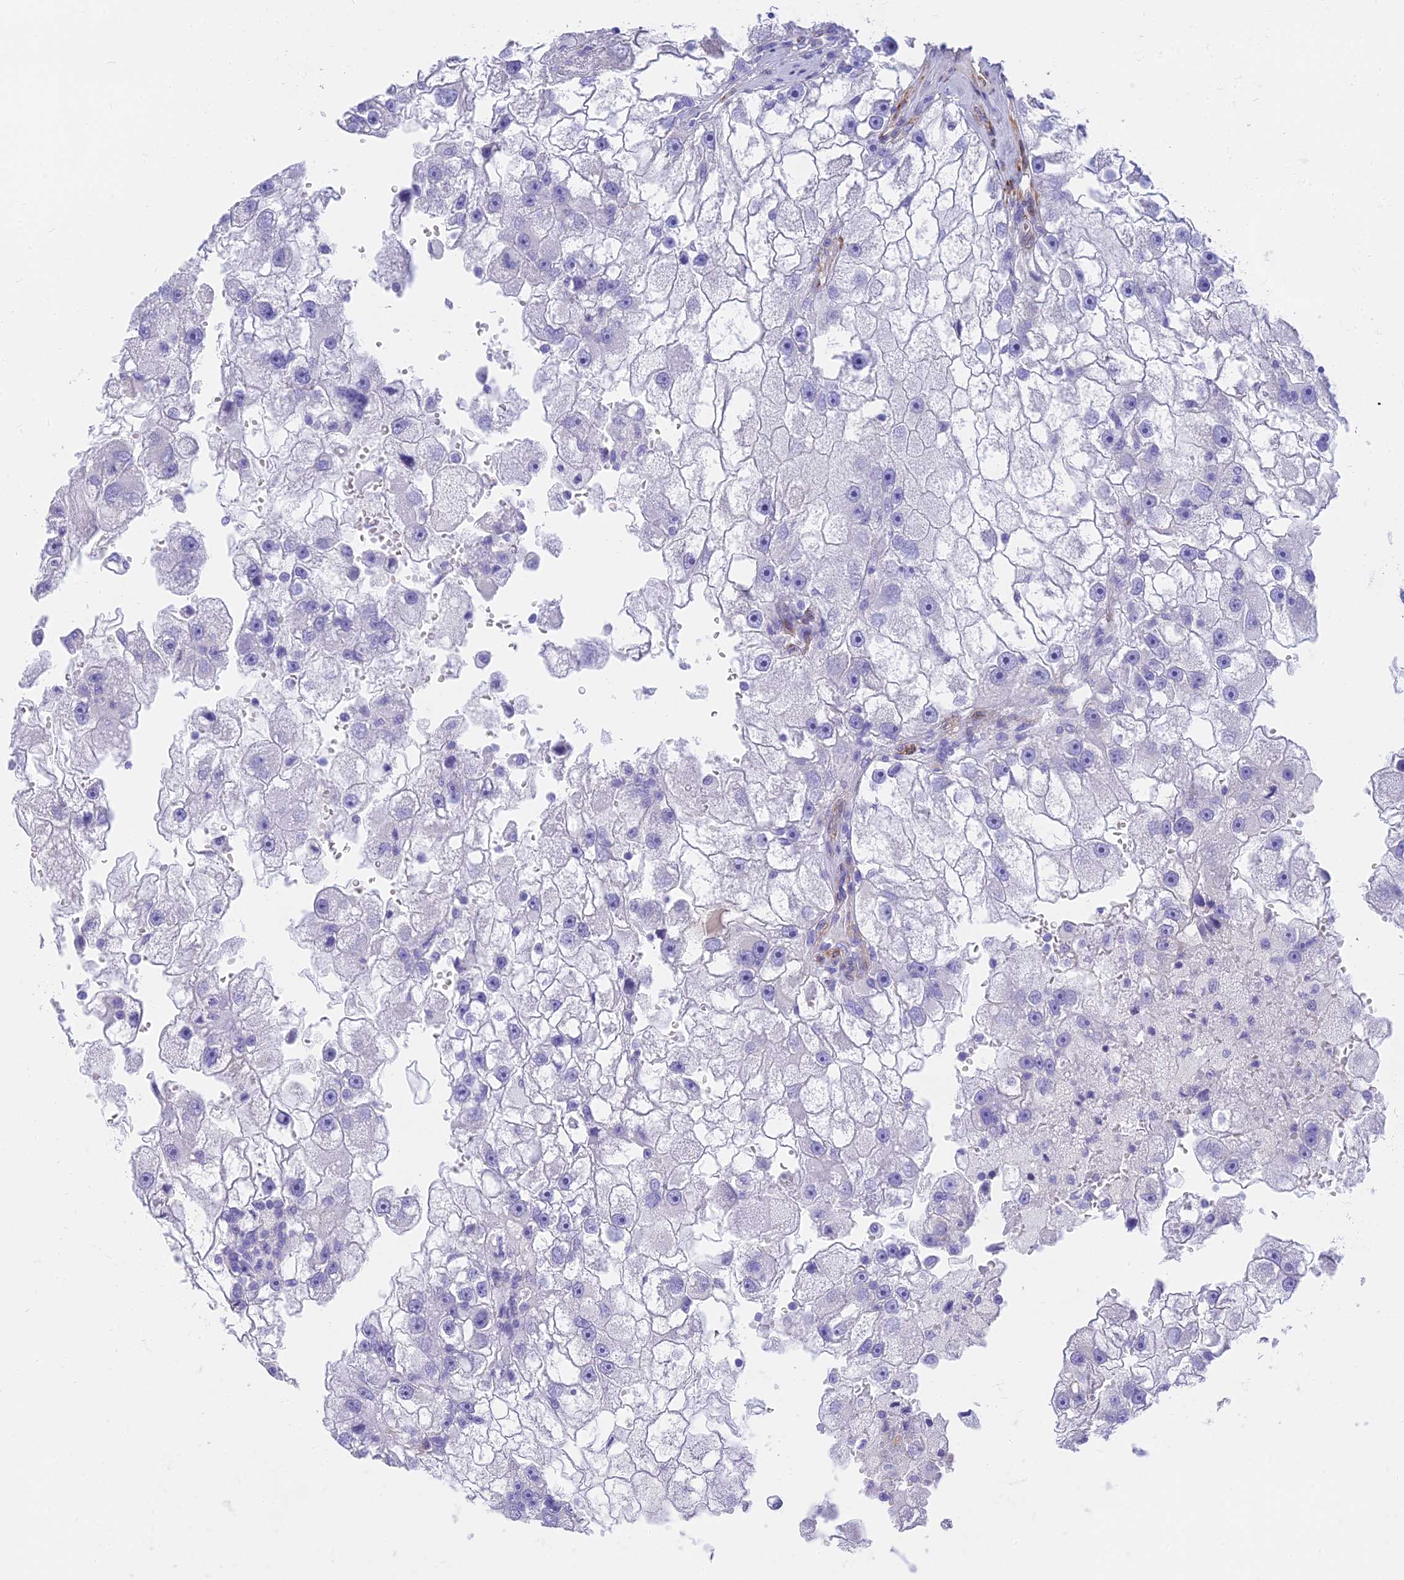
{"staining": {"intensity": "negative", "quantity": "none", "location": "none"}, "tissue": "renal cancer", "cell_type": "Tumor cells", "image_type": "cancer", "snomed": [{"axis": "morphology", "description": "Adenocarcinoma, NOS"}, {"axis": "topography", "description": "Kidney"}], "caption": "This is an IHC image of human renal cancer. There is no expression in tumor cells.", "gene": "SLC36A2", "patient": {"sex": "male", "age": 63}}